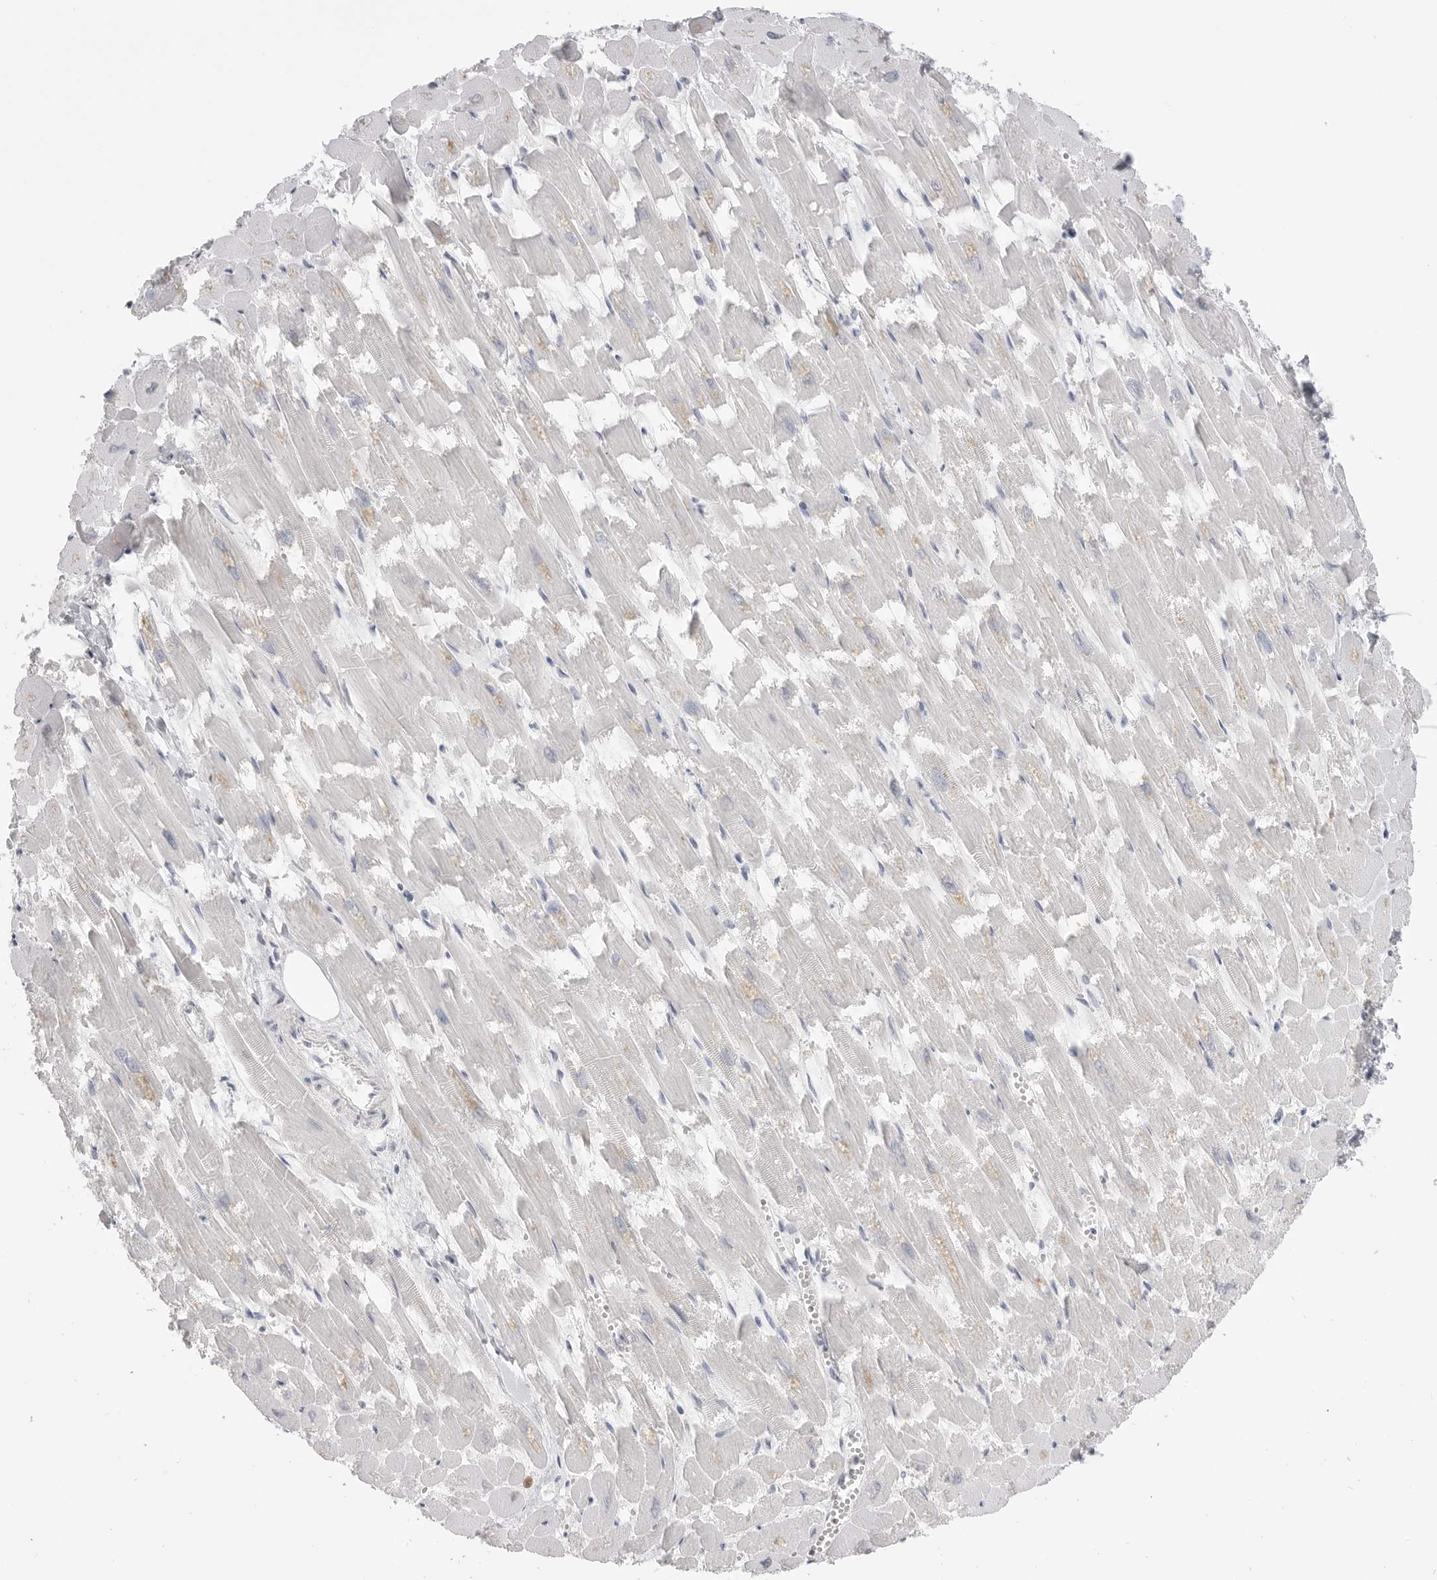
{"staining": {"intensity": "negative", "quantity": "none", "location": "none"}, "tissue": "heart muscle", "cell_type": "Cardiomyocytes", "image_type": "normal", "snomed": [{"axis": "morphology", "description": "Normal tissue, NOS"}, {"axis": "topography", "description": "Heart"}], "caption": "Normal heart muscle was stained to show a protein in brown. There is no significant expression in cardiomyocytes.", "gene": "CPB1", "patient": {"sex": "male", "age": 54}}